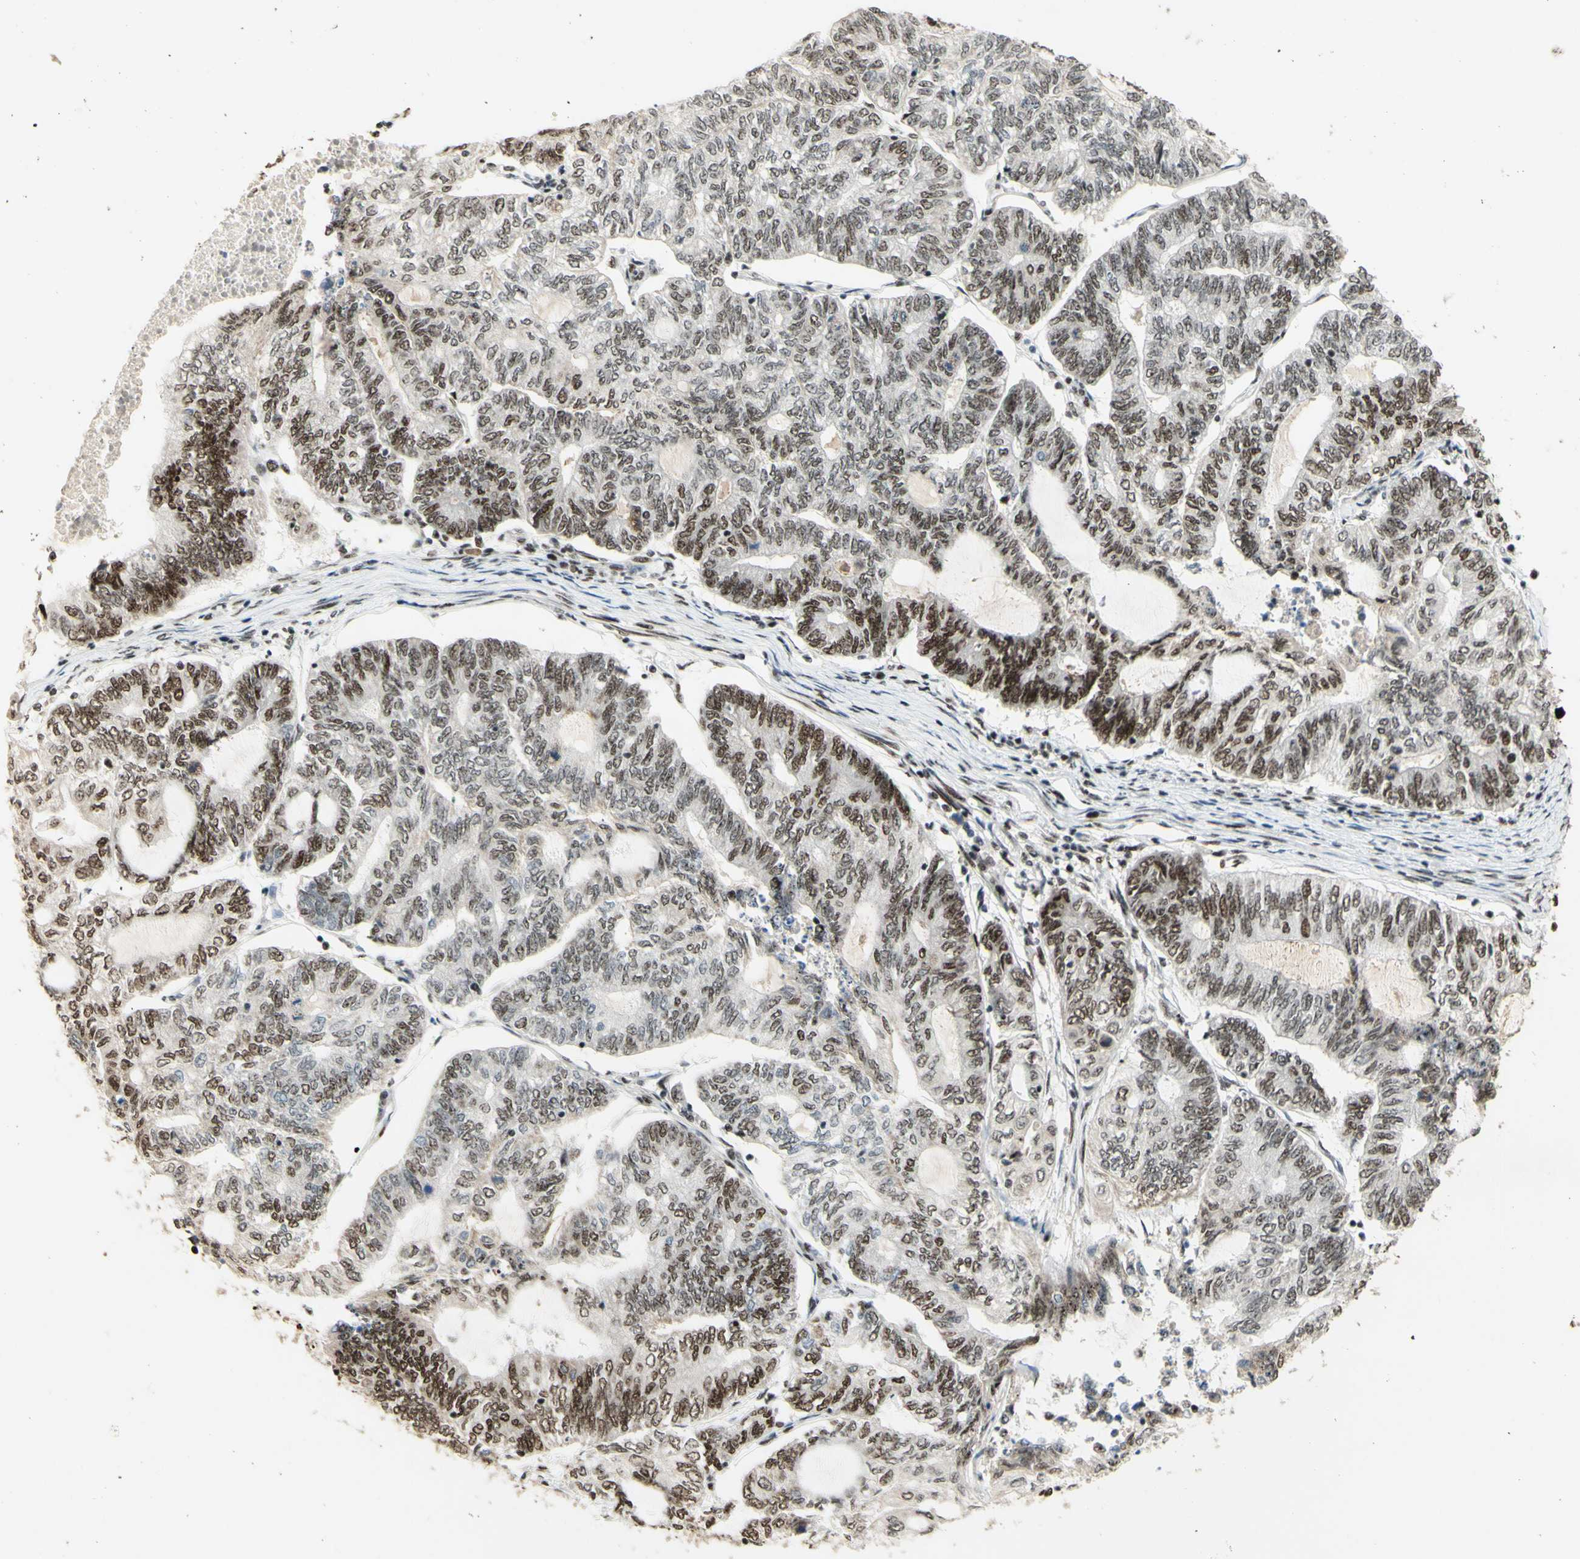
{"staining": {"intensity": "strong", "quantity": "<25%", "location": "nuclear"}, "tissue": "endometrial cancer", "cell_type": "Tumor cells", "image_type": "cancer", "snomed": [{"axis": "morphology", "description": "Adenocarcinoma, NOS"}, {"axis": "topography", "description": "Uterus"}, {"axis": "topography", "description": "Endometrium"}], "caption": "Endometrial adenocarcinoma was stained to show a protein in brown. There is medium levels of strong nuclear staining in approximately <25% of tumor cells. The staining was performed using DAB, with brown indicating positive protein expression. Nuclei are stained blue with hematoxylin.", "gene": "DHX9", "patient": {"sex": "female", "age": 70}}